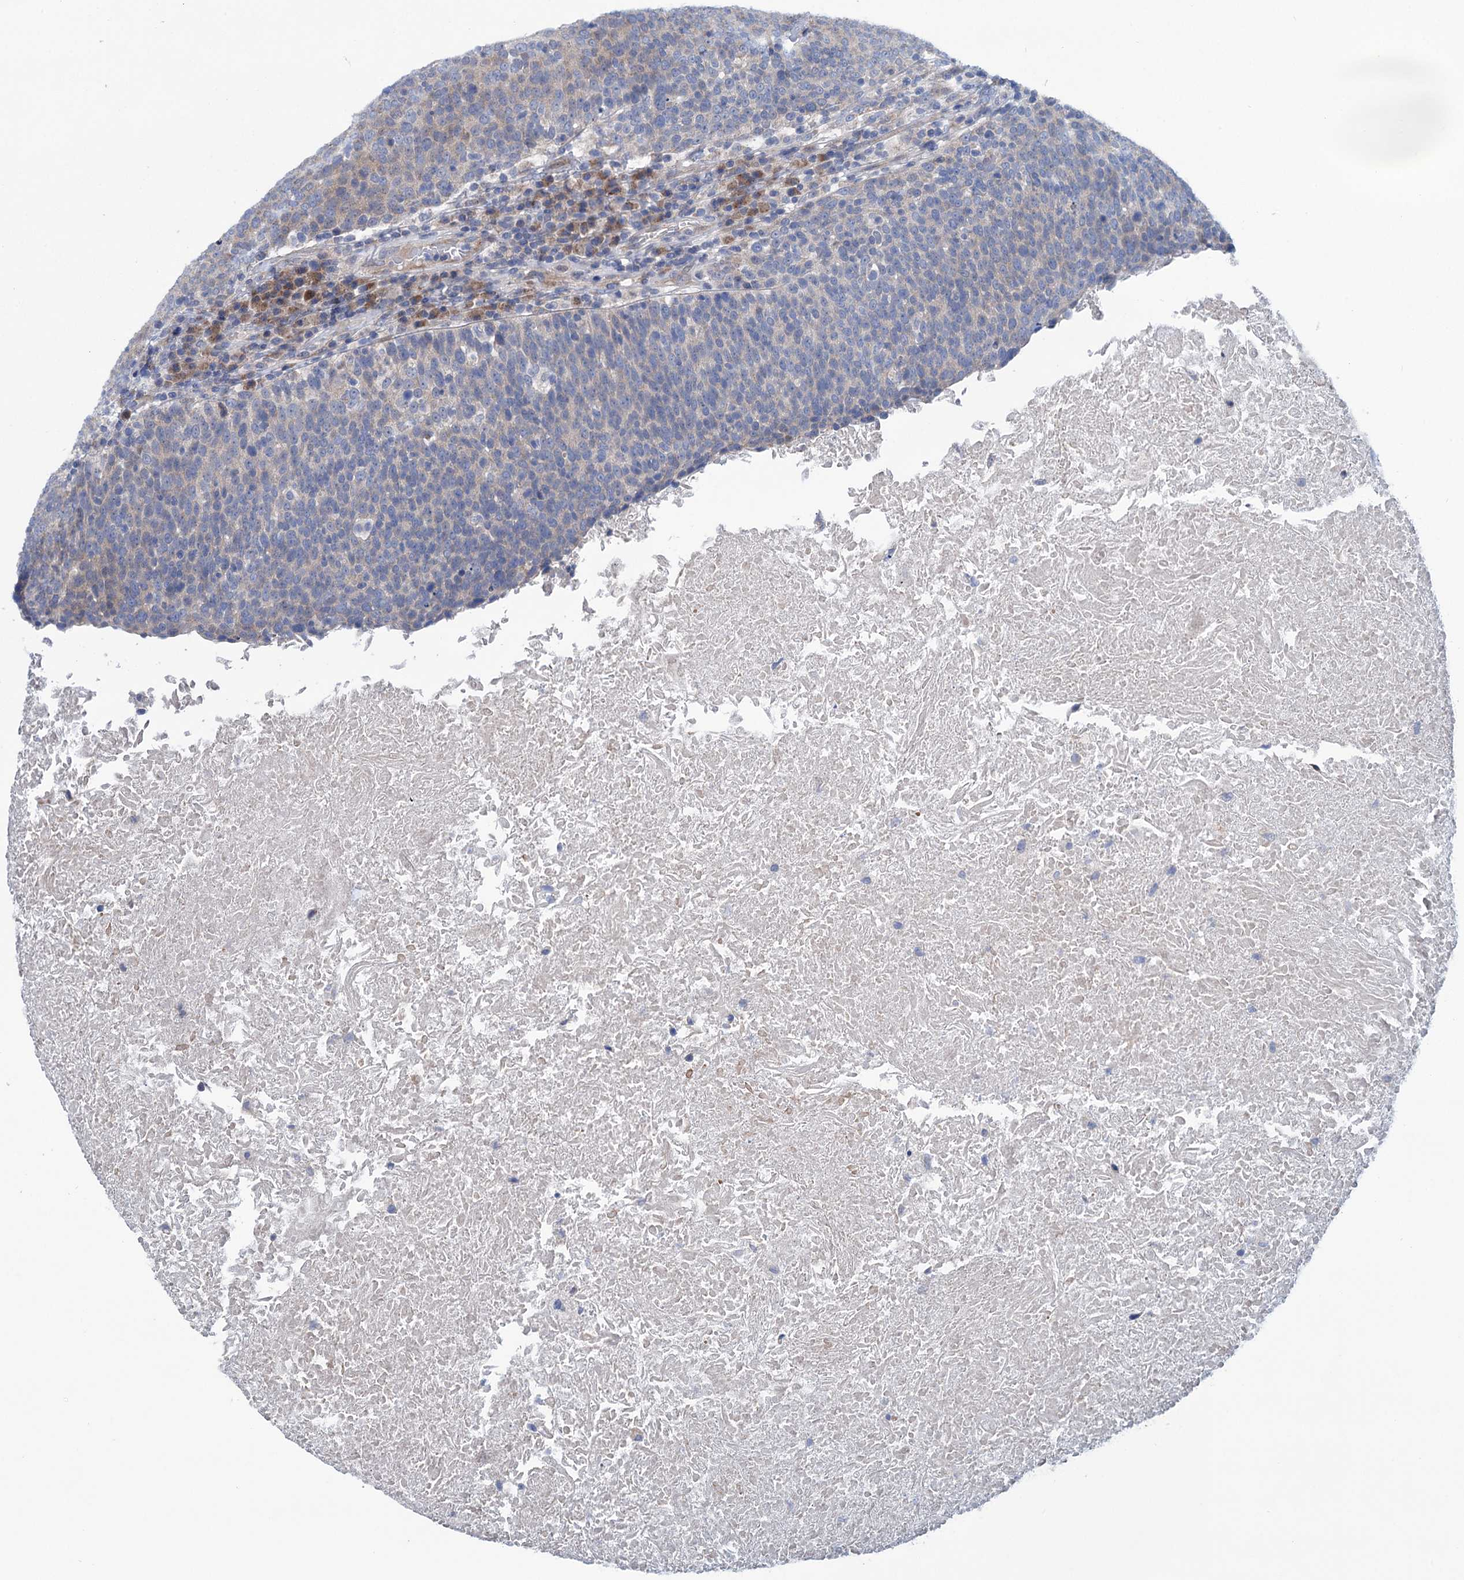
{"staining": {"intensity": "negative", "quantity": "none", "location": "none"}, "tissue": "head and neck cancer", "cell_type": "Tumor cells", "image_type": "cancer", "snomed": [{"axis": "morphology", "description": "Squamous cell carcinoma, NOS"}, {"axis": "morphology", "description": "Squamous cell carcinoma, metastatic, NOS"}, {"axis": "topography", "description": "Lymph node"}, {"axis": "topography", "description": "Head-Neck"}], "caption": "This is an immunohistochemistry (IHC) histopathology image of human head and neck cancer. There is no positivity in tumor cells.", "gene": "EYA4", "patient": {"sex": "male", "age": 62}}